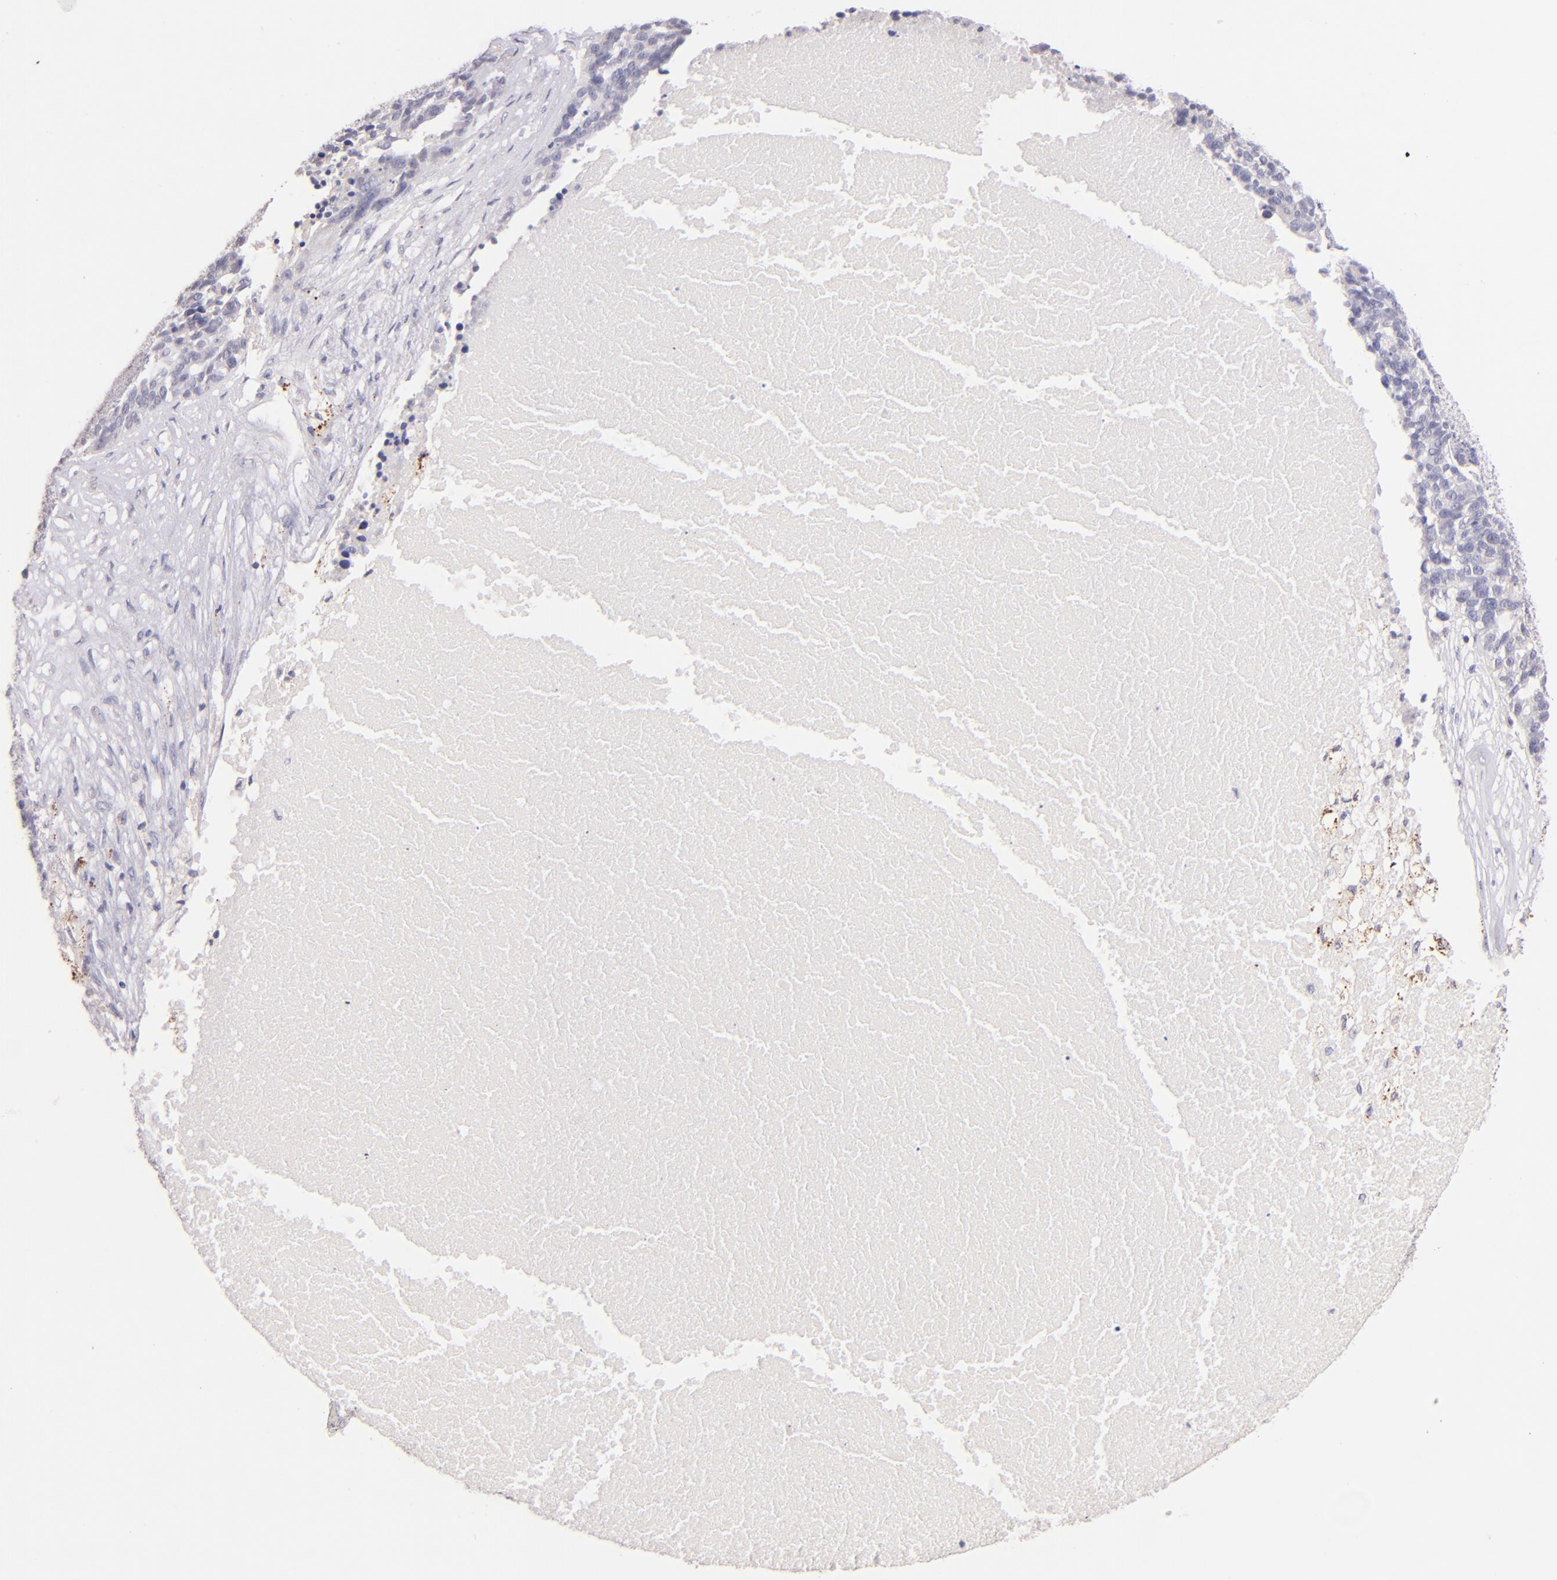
{"staining": {"intensity": "negative", "quantity": "none", "location": "none"}, "tissue": "ovarian cancer", "cell_type": "Tumor cells", "image_type": "cancer", "snomed": [{"axis": "morphology", "description": "Cystadenocarcinoma, serous, NOS"}, {"axis": "topography", "description": "Ovary"}], "caption": "An IHC photomicrograph of ovarian cancer is shown. There is no staining in tumor cells of ovarian cancer.", "gene": "ZAP70", "patient": {"sex": "female", "age": 59}}